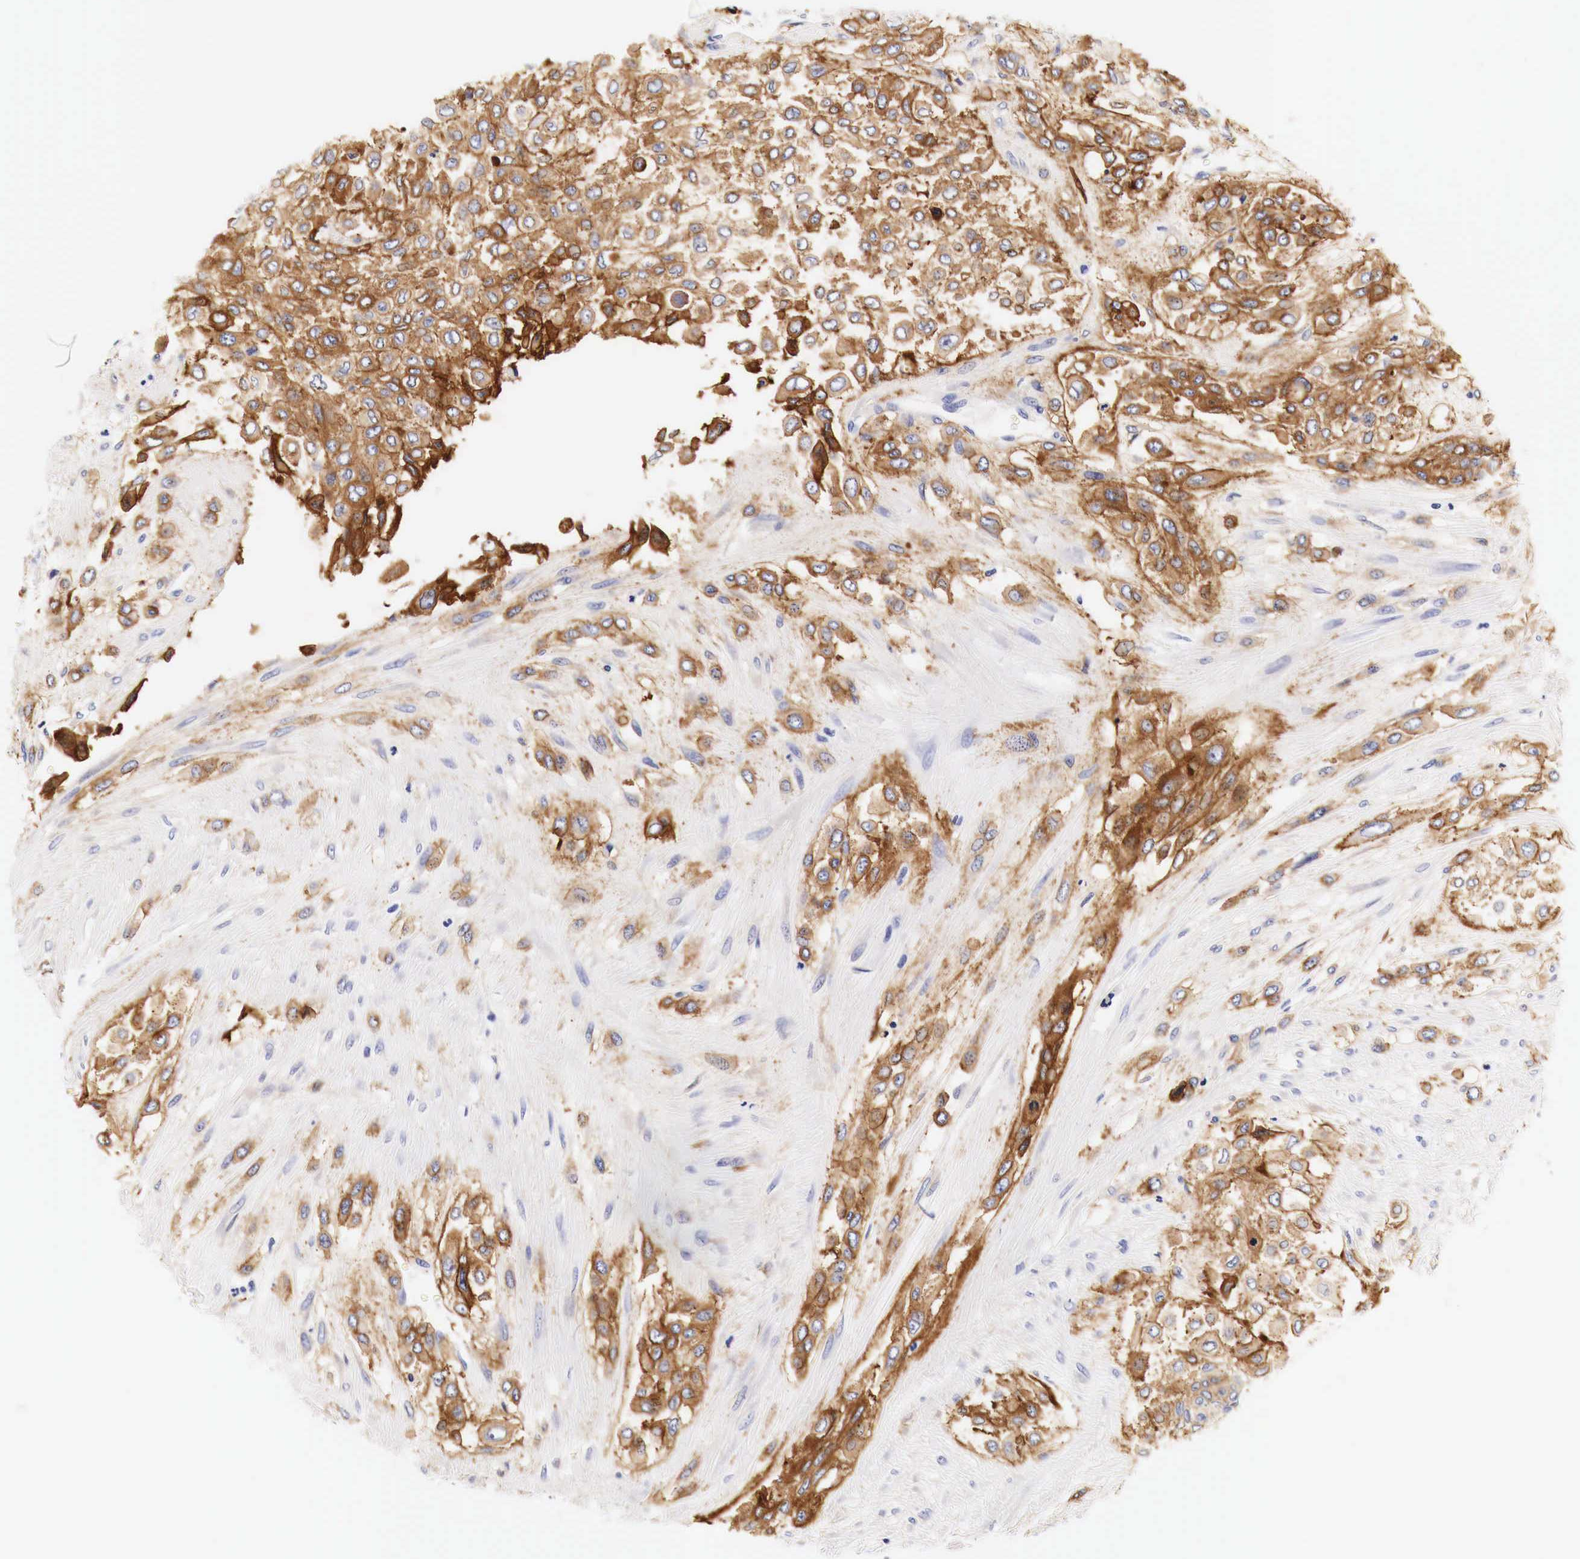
{"staining": {"intensity": "strong", "quantity": ">75%", "location": "cytoplasmic/membranous"}, "tissue": "urothelial cancer", "cell_type": "Tumor cells", "image_type": "cancer", "snomed": [{"axis": "morphology", "description": "Urothelial carcinoma, High grade"}, {"axis": "topography", "description": "Urinary bladder"}], "caption": "Tumor cells reveal high levels of strong cytoplasmic/membranous staining in about >75% of cells in urothelial cancer.", "gene": "EGFR", "patient": {"sex": "male", "age": 57}}